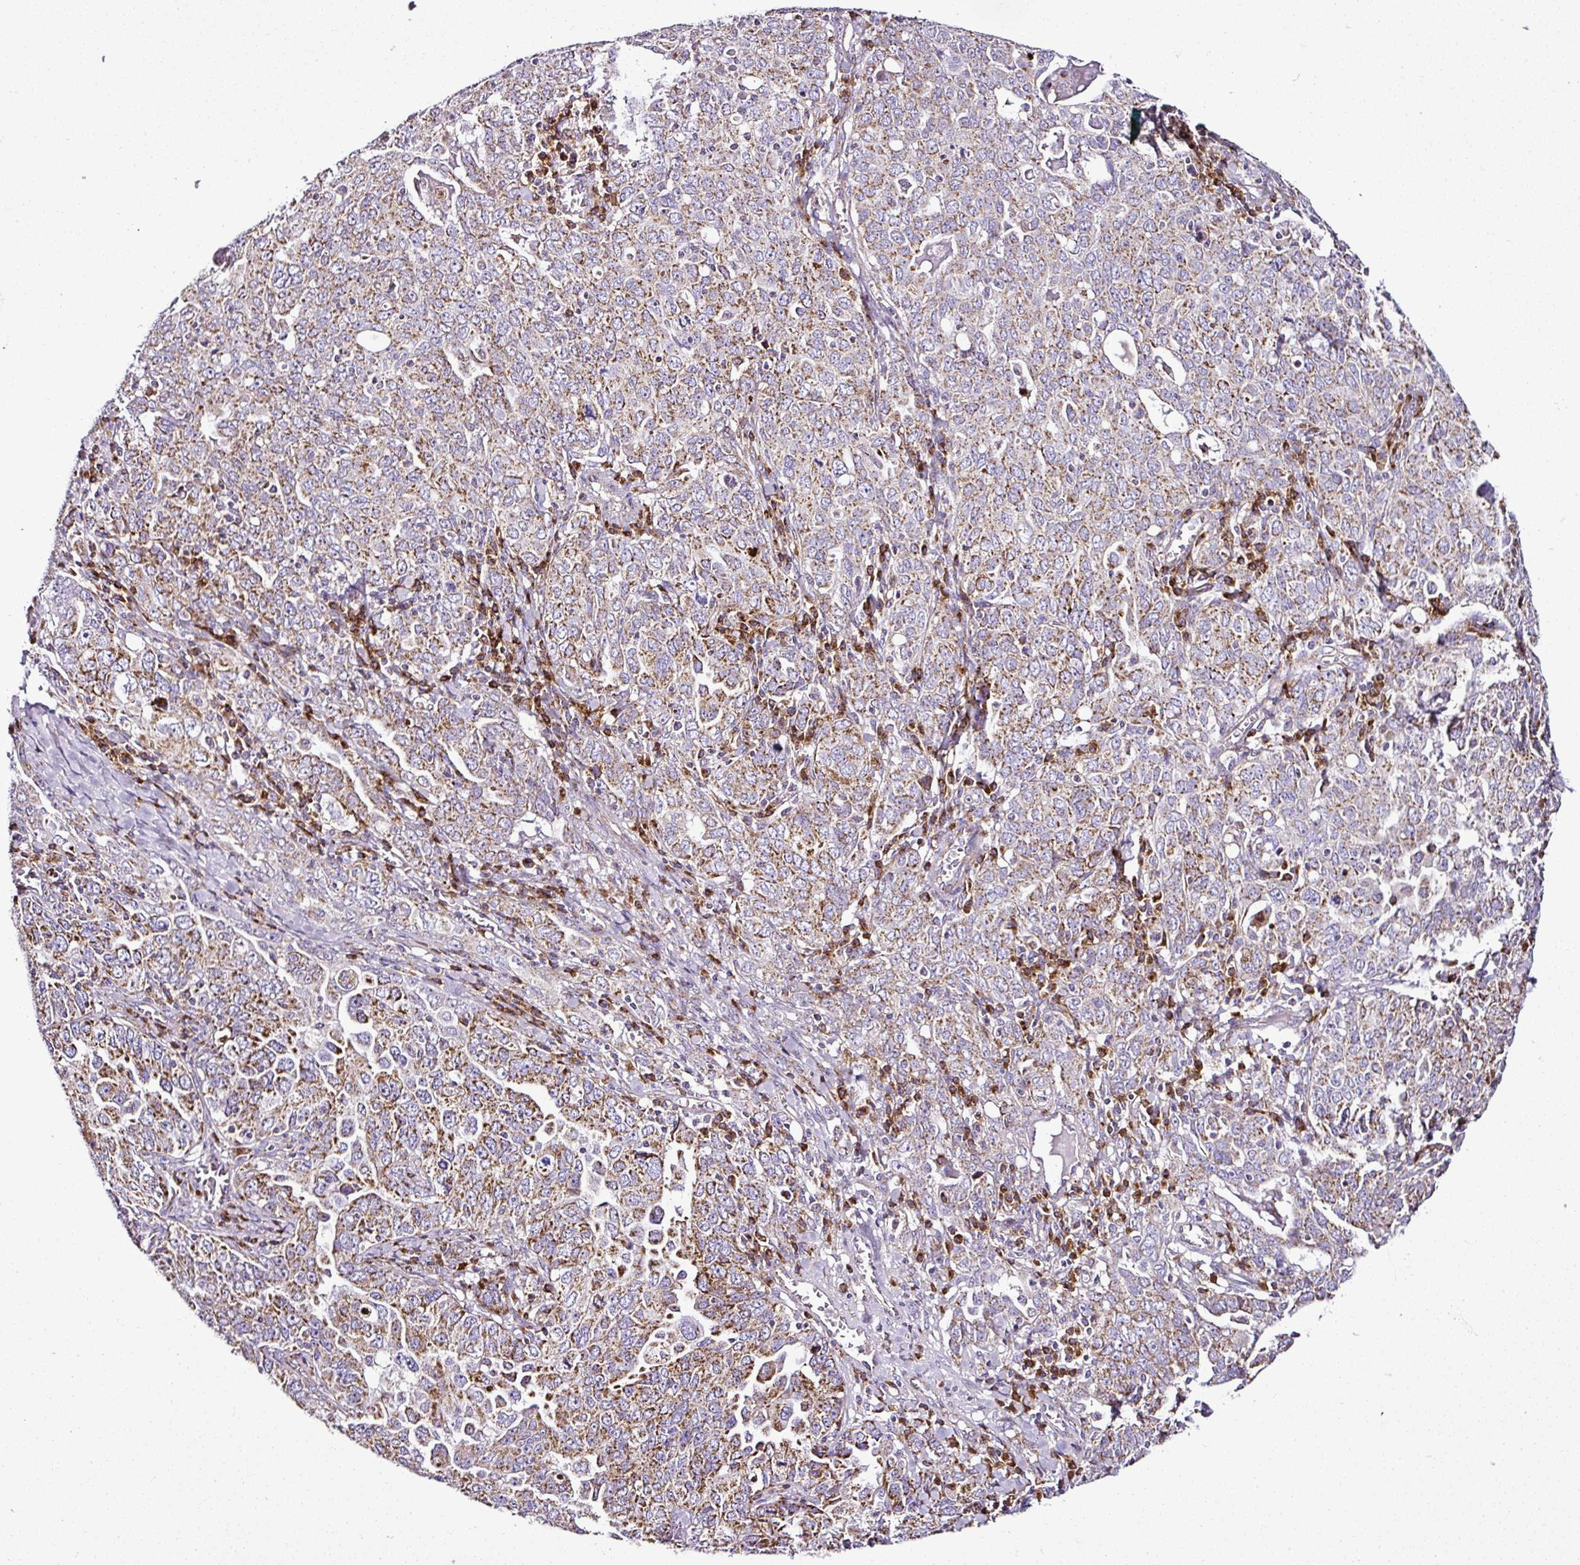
{"staining": {"intensity": "moderate", "quantity": ">75%", "location": "cytoplasmic/membranous"}, "tissue": "ovarian cancer", "cell_type": "Tumor cells", "image_type": "cancer", "snomed": [{"axis": "morphology", "description": "Carcinoma, endometroid"}, {"axis": "topography", "description": "Ovary"}], "caption": "Human ovarian cancer stained with a brown dye shows moderate cytoplasmic/membranous positive positivity in about >75% of tumor cells.", "gene": "DPAGT1", "patient": {"sex": "female", "age": 62}}